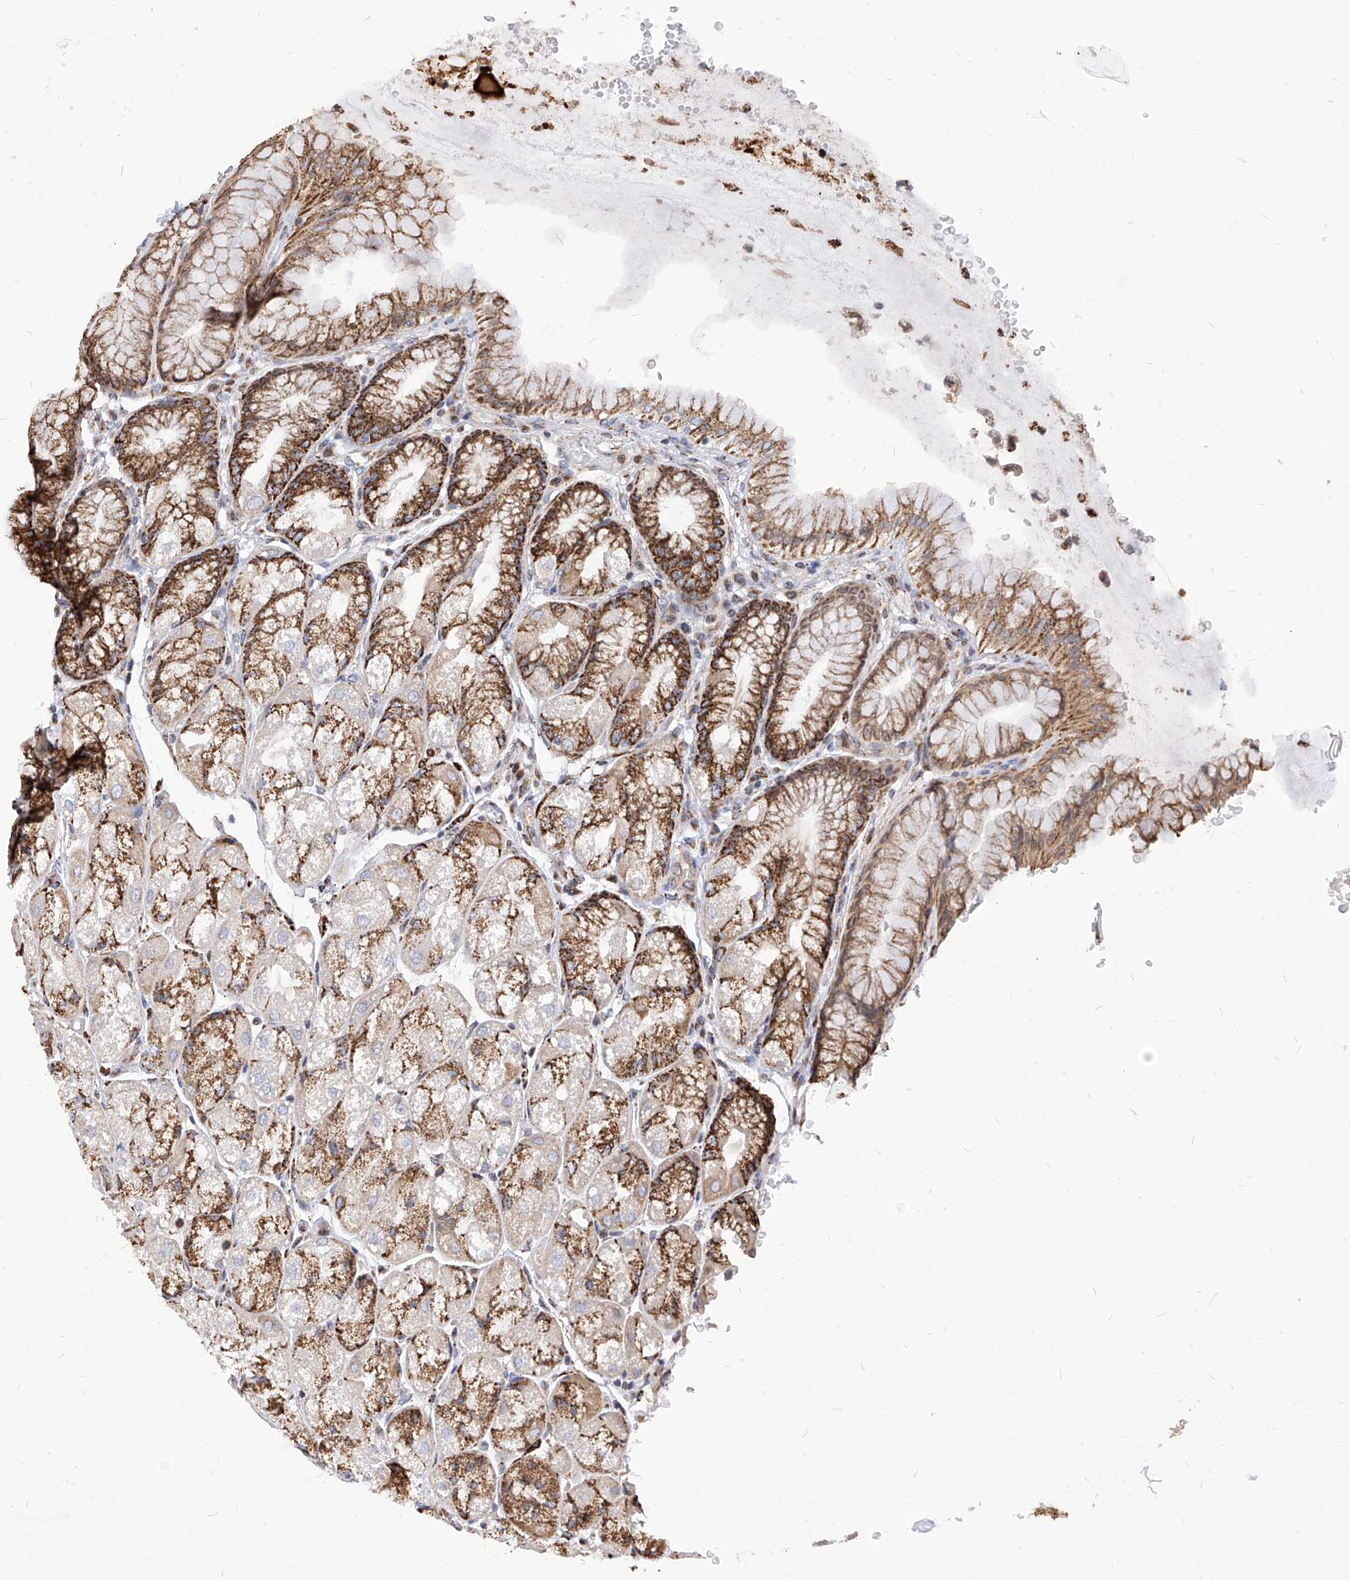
{"staining": {"intensity": "moderate", "quantity": ">75%", "location": "cytoplasmic/membranous"}, "tissue": "stomach", "cell_type": "Glandular cells", "image_type": "normal", "snomed": [{"axis": "morphology", "description": "Normal tissue, NOS"}, {"axis": "topography", "description": "Stomach"}], "caption": "A micrograph of human stomach stained for a protein exhibits moderate cytoplasmic/membranous brown staining in glandular cells. (brown staining indicates protein expression, while blue staining denotes nuclei).", "gene": "TTLL8", "patient": {"sex": "male", "age": 57}}